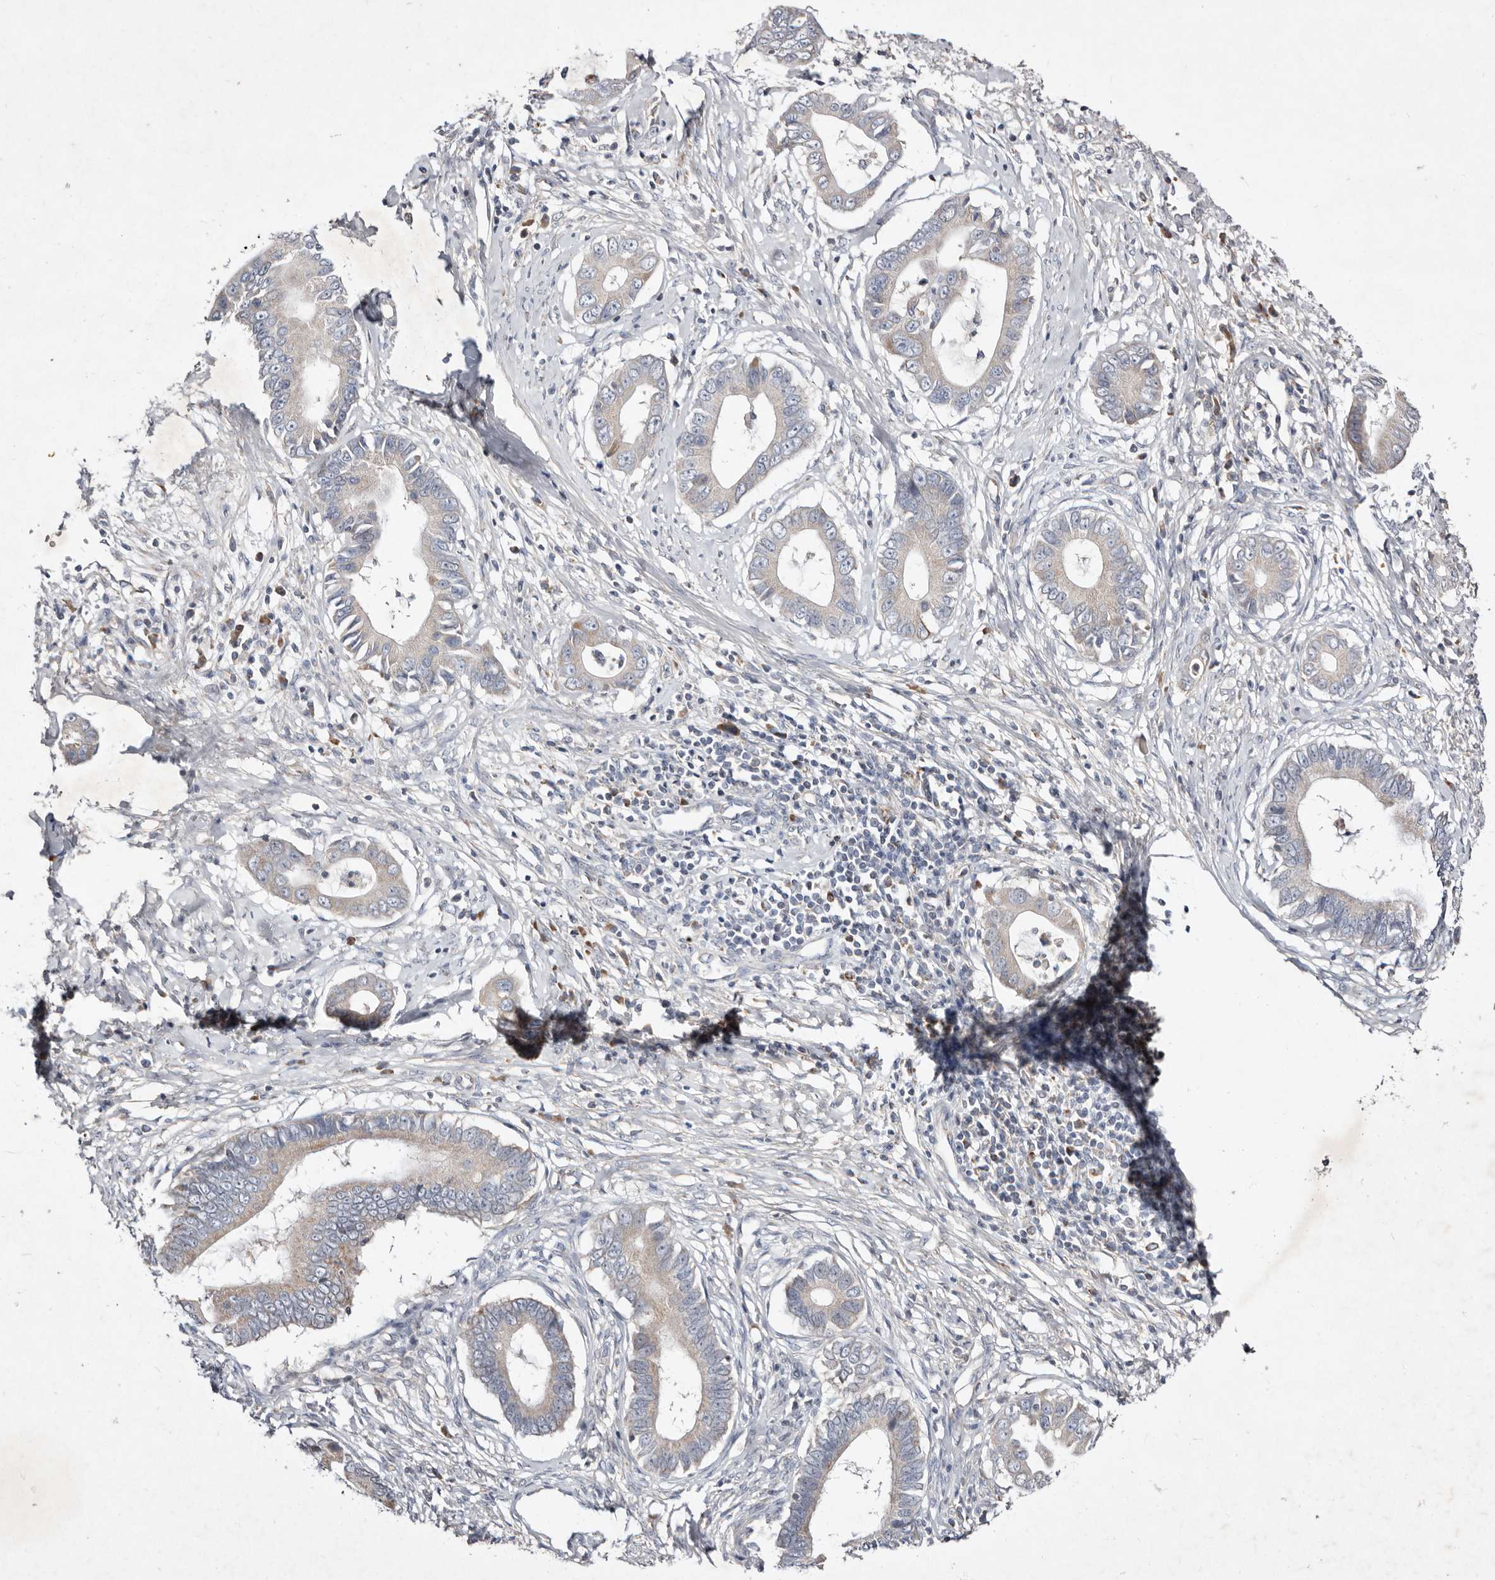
{"staining": {"intensity": "negative", "quantity": "none", "location": "none"}, "tissue": "cervical cancer", "cell_type": "Tumor cells", "image_type": "cancer", "snomed": [{"axis": "morphology", "description": "Adenocarcinoma, NOS"}, {"axis": "topography", "description": "Cervix"}], "caption": "Tumor cells are negative for brown protein staining in cervical cancer. (DAB (3,3'-diaminobenzidine) immunohistochemistry with hematoxylin counter stain).", "gene": "SLC25A20", "patient": {"sex": "female", "age": 44}}